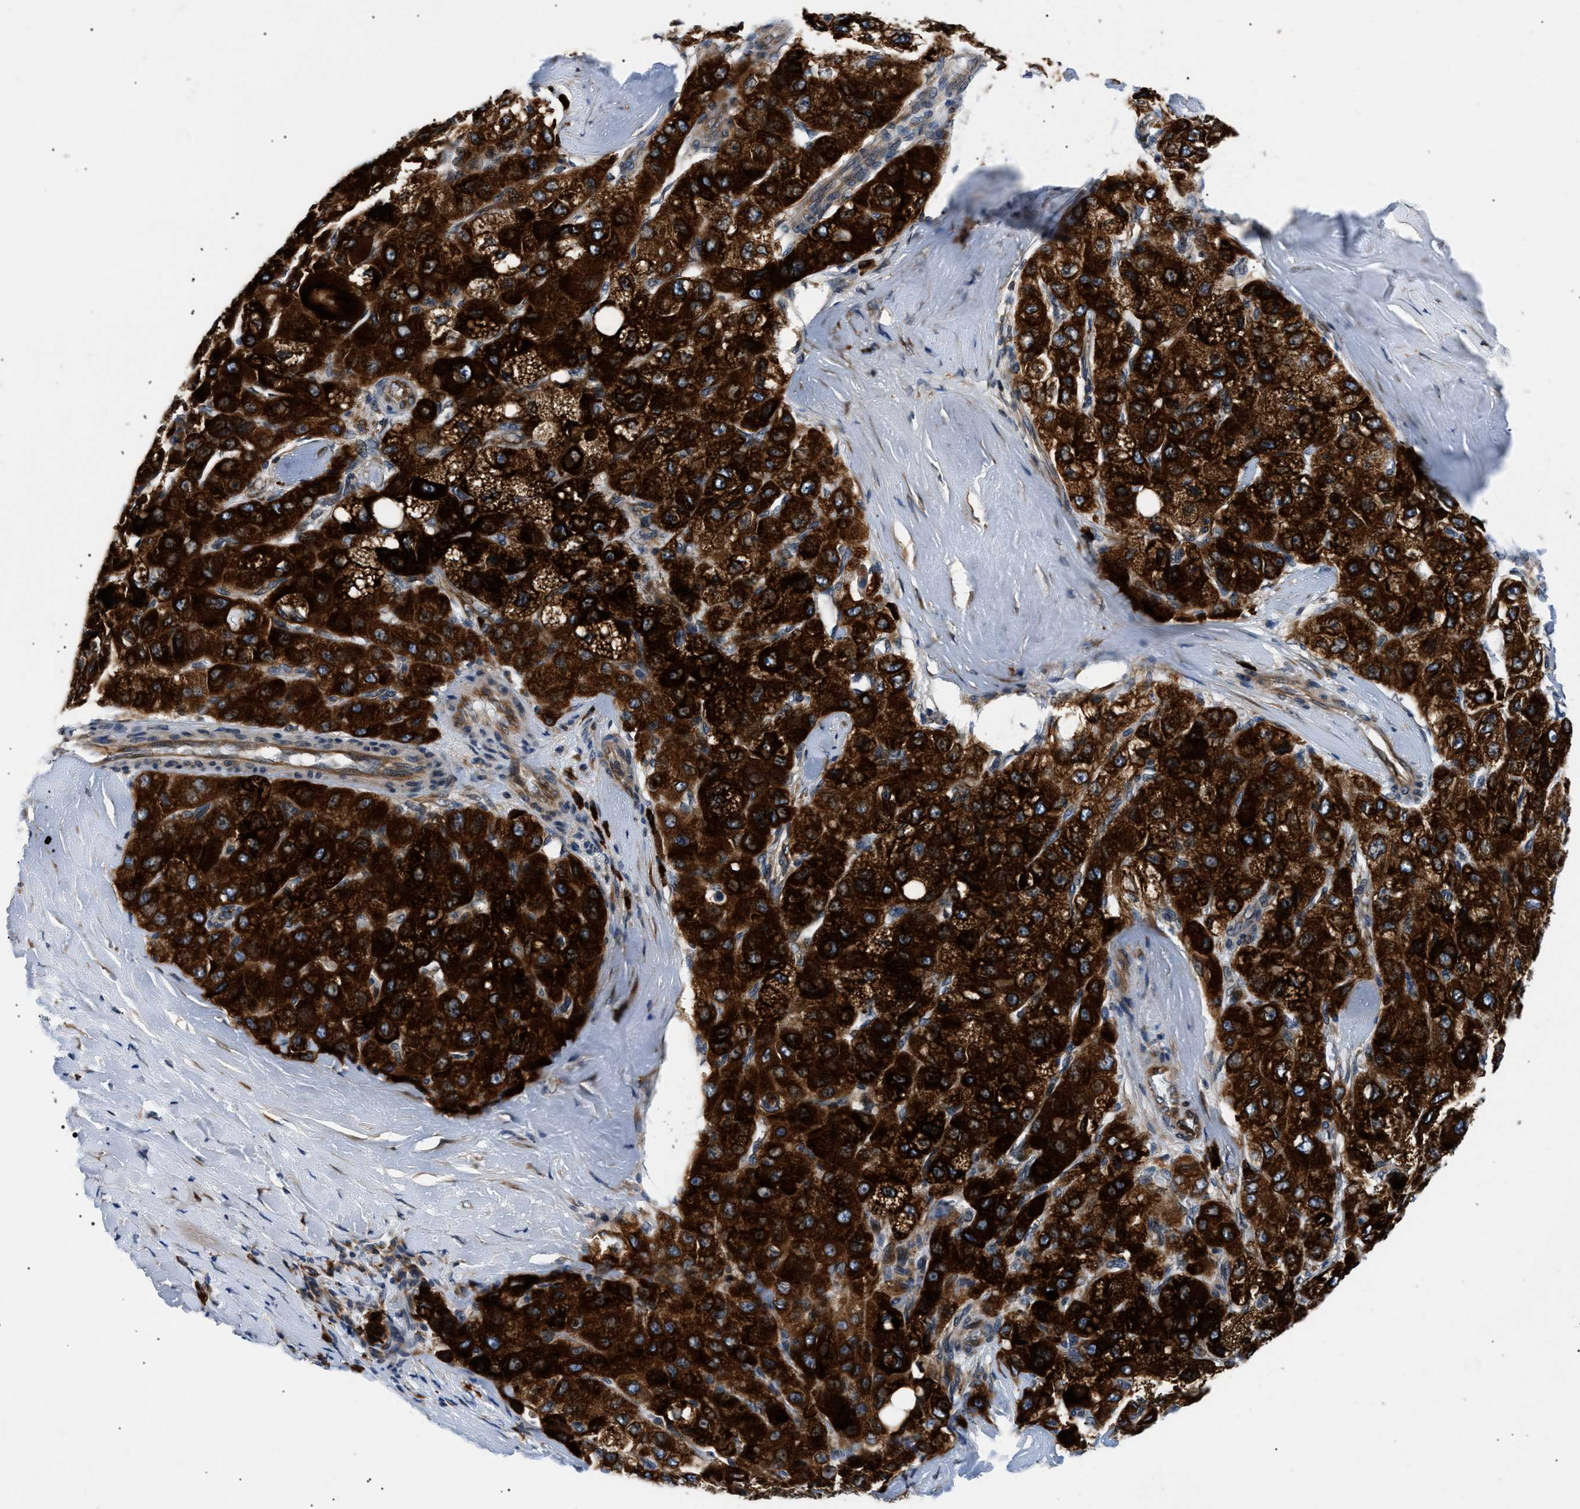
{"staining": {"intensity": "strong", "quantity": ">75%", "location": "cytoplasmic/membranous"}, "tissue": "liver cancer", "cell_type": "Tumor cells", "image_type": "cancer", "snomed": [{"axis": "morphology", "description": "Carcinoma, Hepatocellular, NOS"}, {"axis": "topography", "description": "Liver"}], "caption": "A high-resolution photomicrograph shows immunohistochemistry staining of hepatocellular carcinoma (liver), which displays strong cytoplasmic/membranous staining in approximately >75% of tumor cells. Immunohistochemistry stains the protein in brown and the nuclei are stained blue.", "gene": "DERL1", "patient": {"sex": "male", "age": 80}}